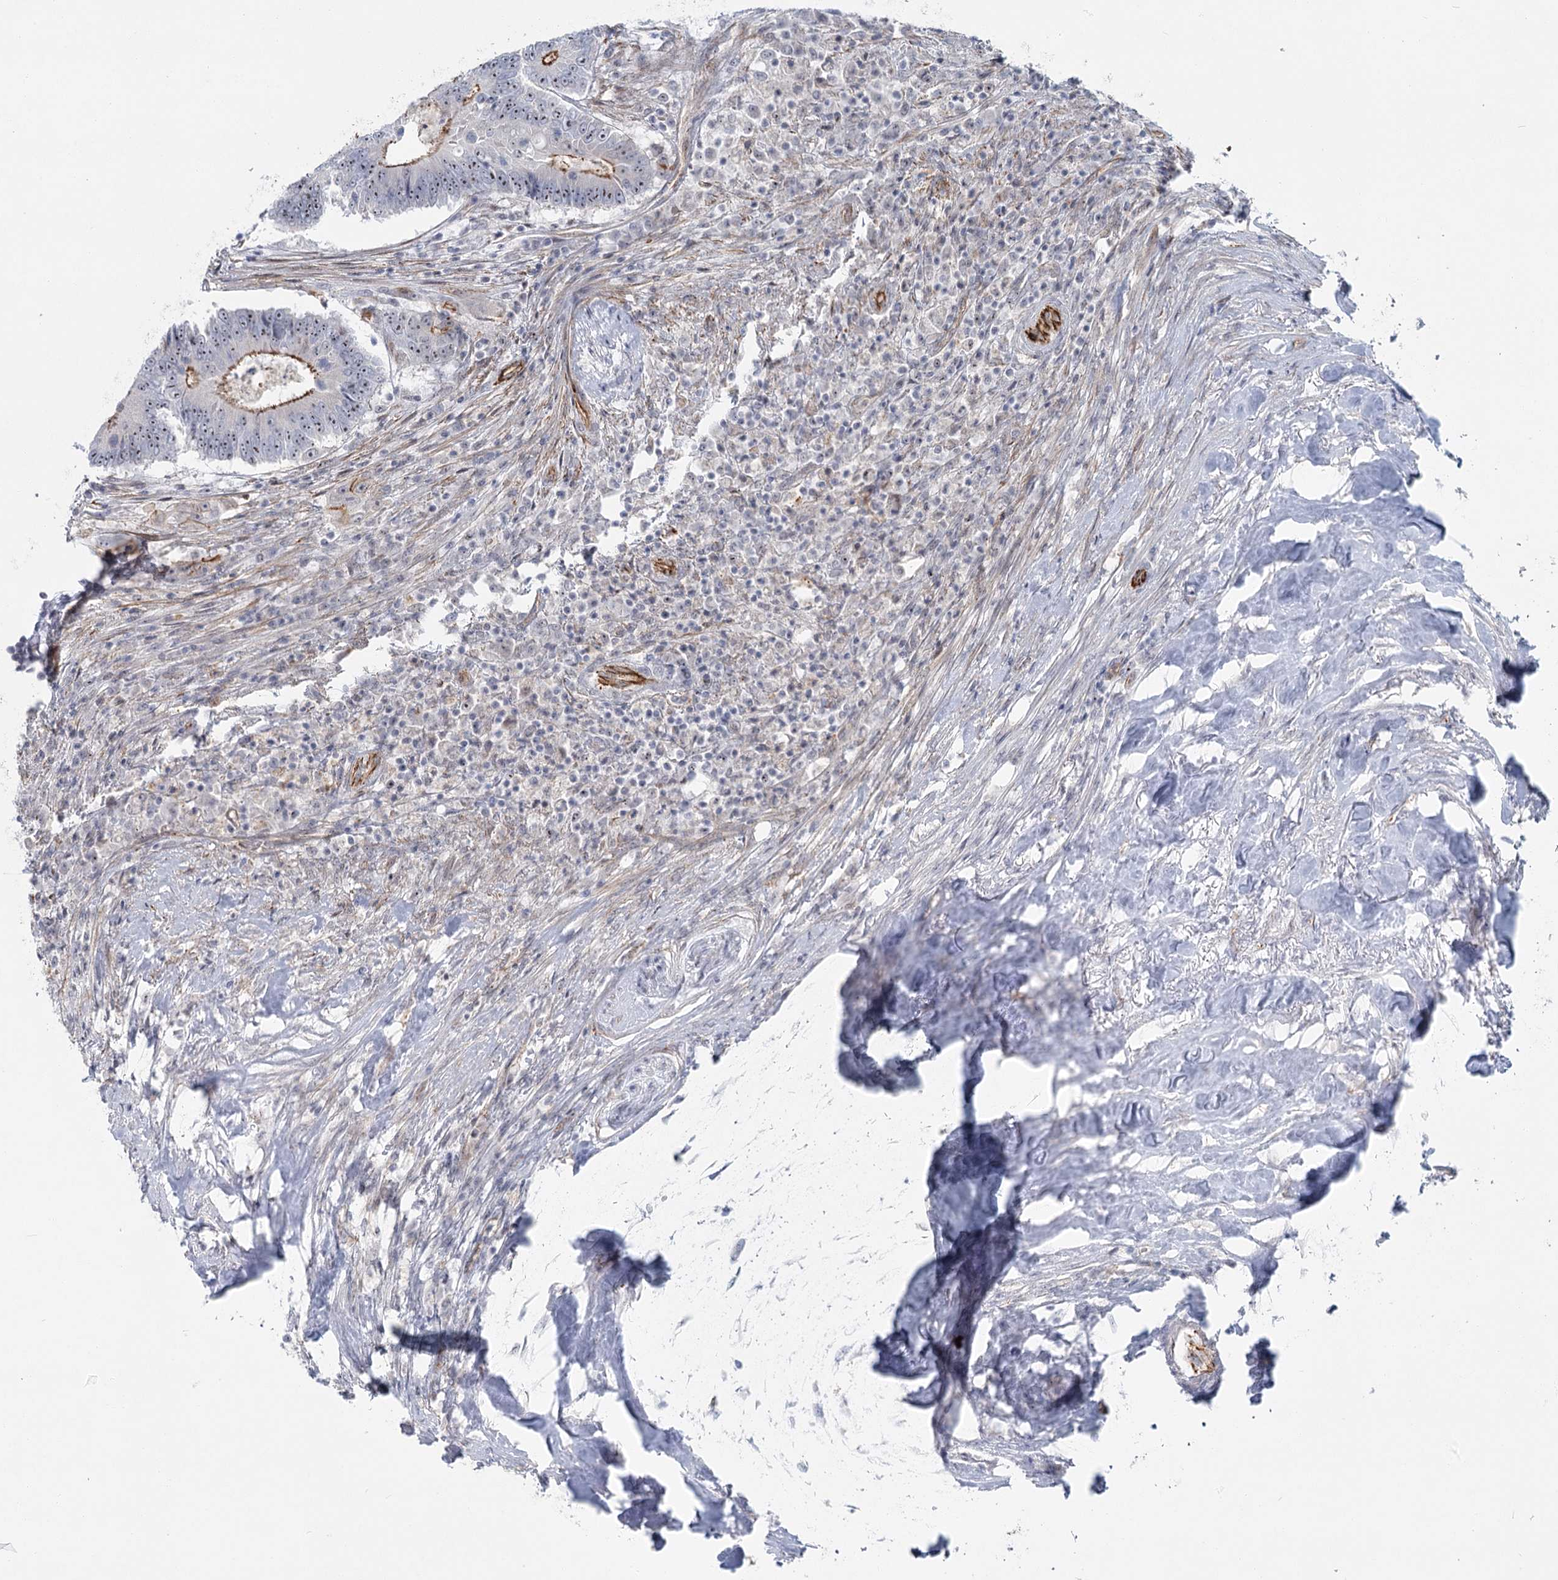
{"staining": {"intensity": "moderate", "quantity": "25%-75%", "location": "cytoplasmic/membranous"}, "tissue": "colorectal cancer", "cell_type": "Tumor cells", "image_type": "cancer", "snomed": [{"axis": "morphology", "description": "Adenocarcinoma, NOS"}, {"axis": "topography", "description": "Colon"}], "caption": "IHC photomicrograph of neoplastic tissue: colorectal cancer stained using immunohistochemistry reveals medium levels of moderate protein expression localized specifically in the cytoplasmic/membranous of tumor cells, appearing as a cytoplasmic/membranous brown color.", "gene": "ABHD8", "patient": {"sex": "male", "age": 83}}